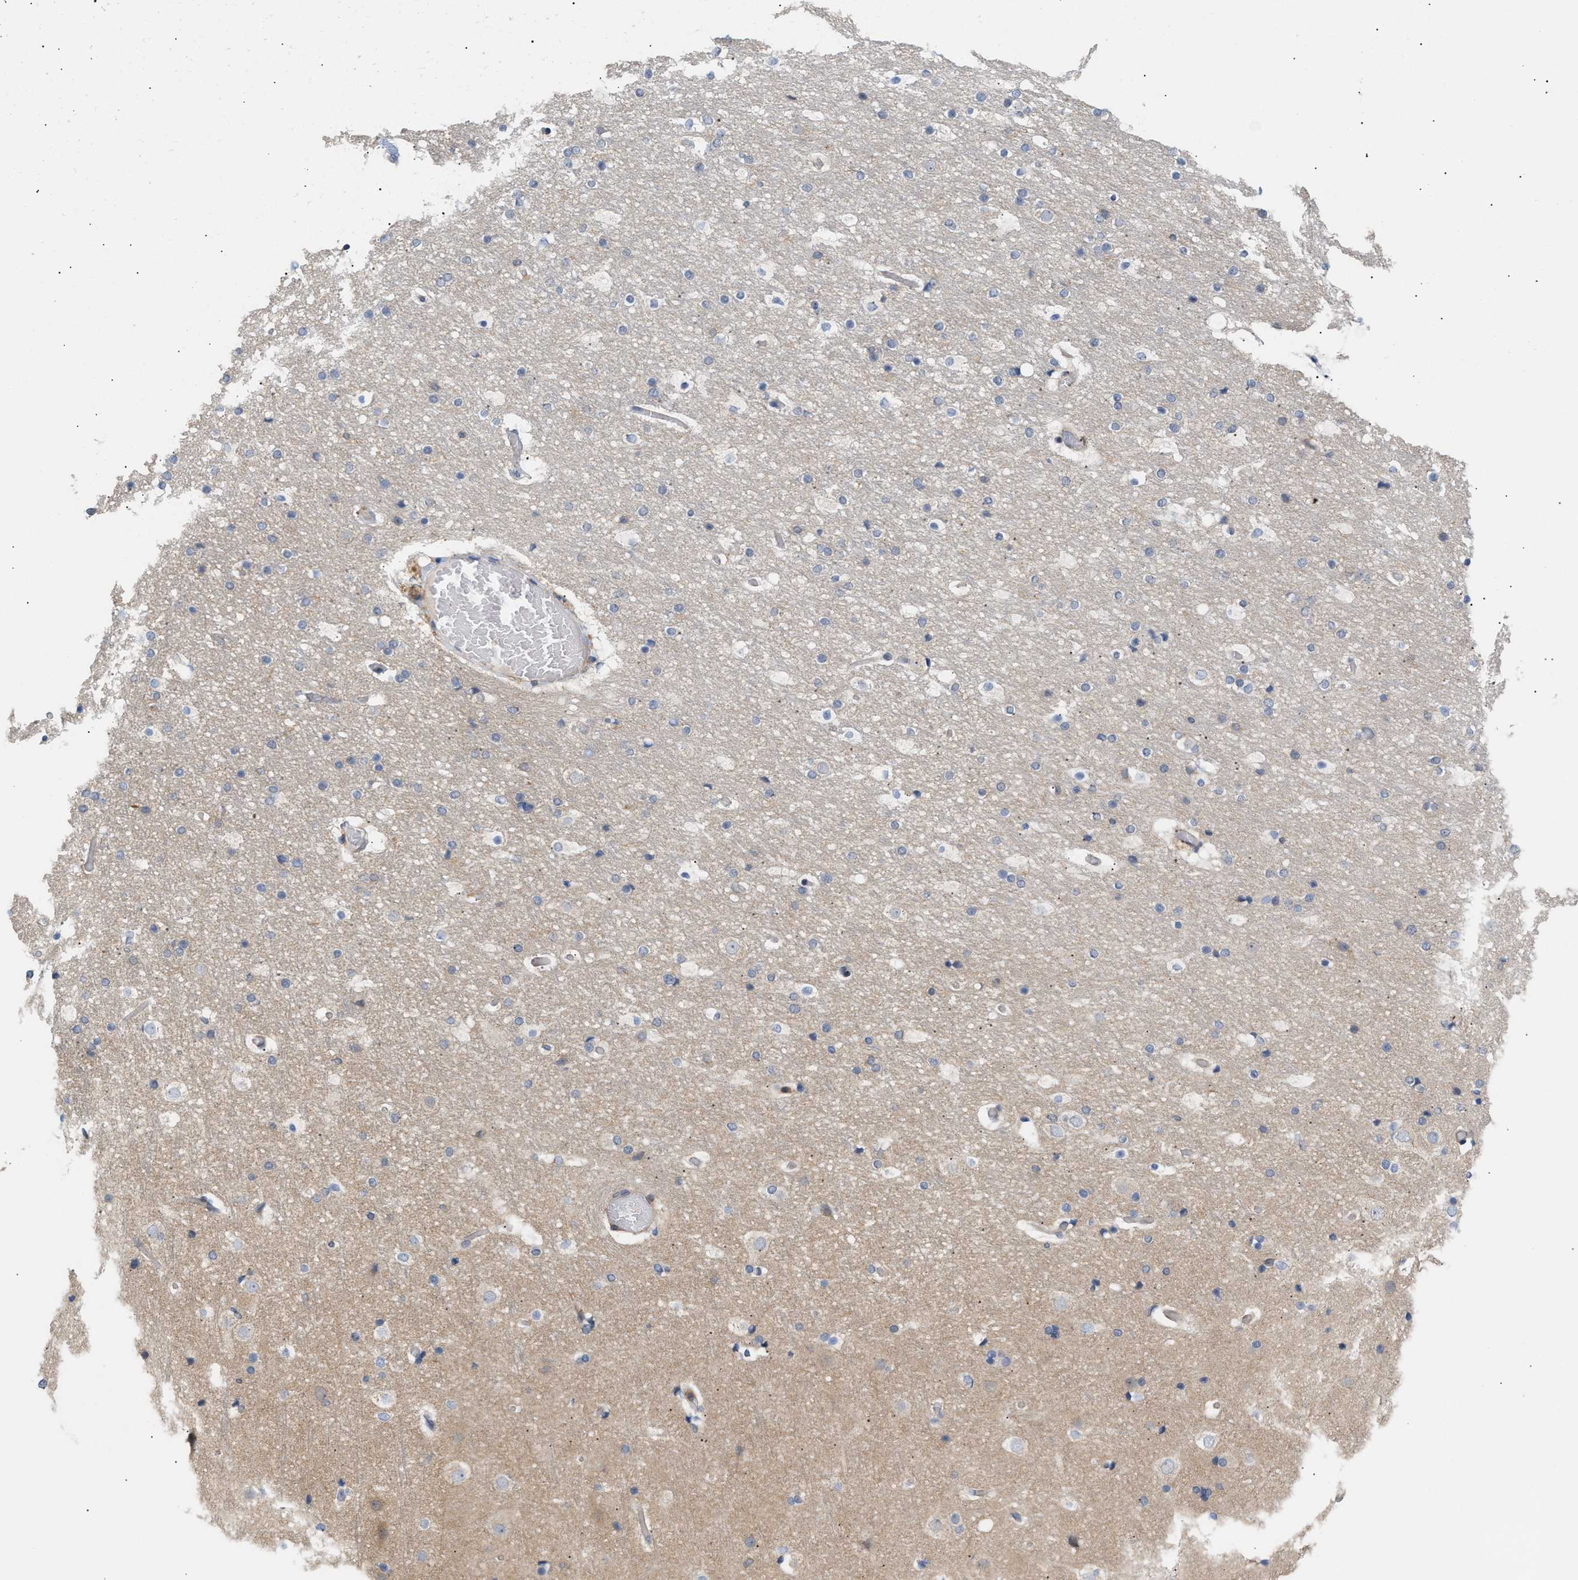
{"staining": {"intensity": "weak", "quantity": "25%-75%", "location": "cytoplasmic/membranous"}, "tissue": "cerebral cortex", "cell_type": "Endothelial cells", "image_type": "normal", "snomed": [{"axis": "morphology", "description": "Normal tissue, NOS"}, {"axis": "topography", "description": "Cerebral cortex"}], "caption": "Protein expression analysis of normal cerebral cortex reveals weak cytoplasmic/membranous staining in about 25%-75% of endothelial cells.", "gene": "DBNL", "patient": {"sex": "male", "age": 57}}